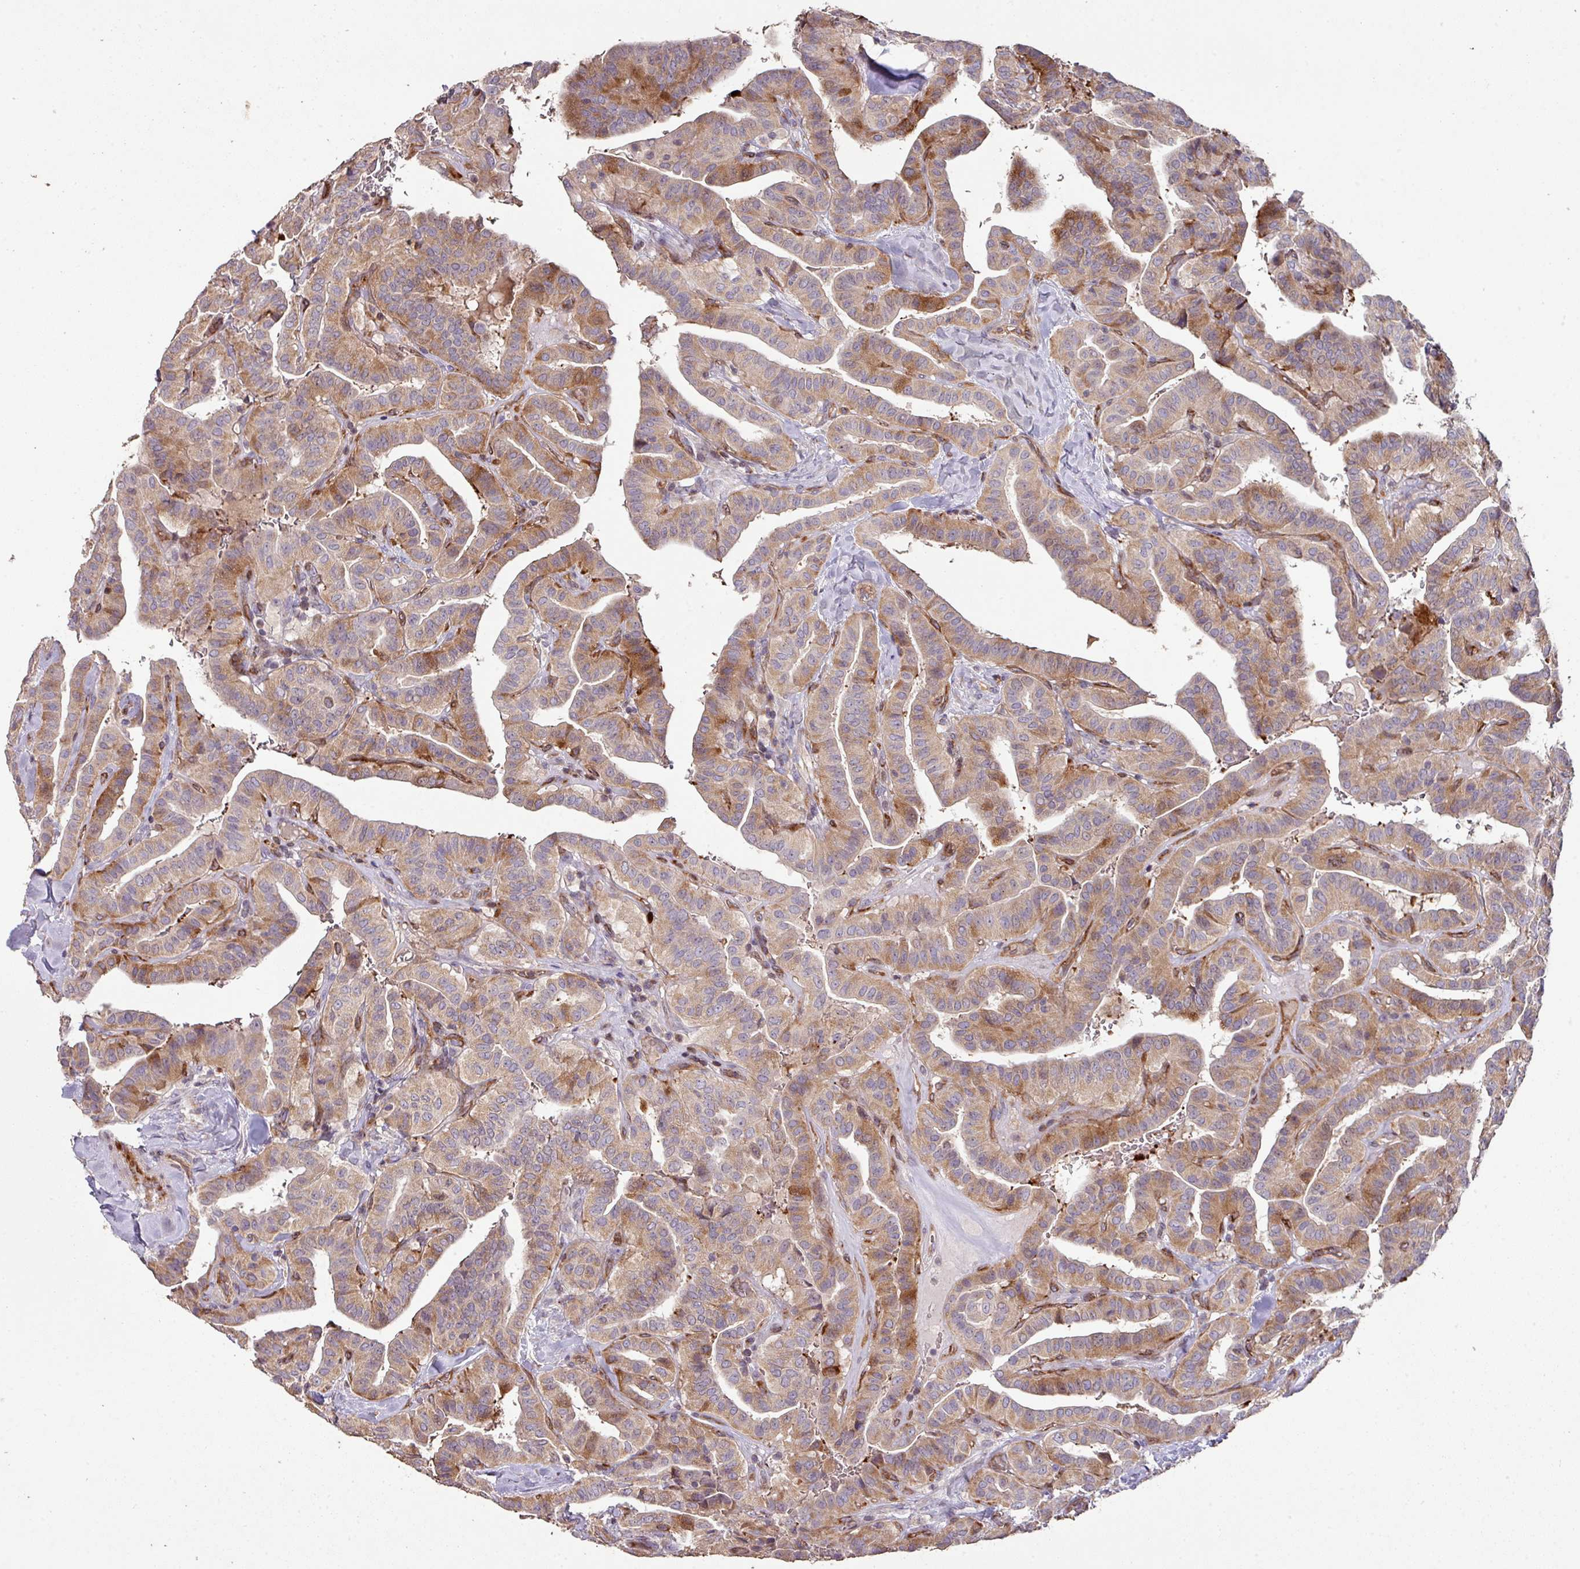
{"staining": {"intensity": "moderate", "quantity": ">75%", "location": "cytoplasmic/membranous"}, "tissue": "thyroid cancer", "cell_type": "Tumor cells", "image_type": "cancer", "snomed": [{"axis": "morphology", "description": "Papillary adenocarcinoma, NOS"}, {"axis": "topography", "description": "Thyroid gland"}], "caption": "About >75% of tumor cells in papillary adenocarcinoma (thyroid) display moderate cytoplasmic/membranous protein positivity as visualized by brown immunohistochemical staining.", "gene": "RPL23A", "patient": {"sex": "male", "age": 77}}